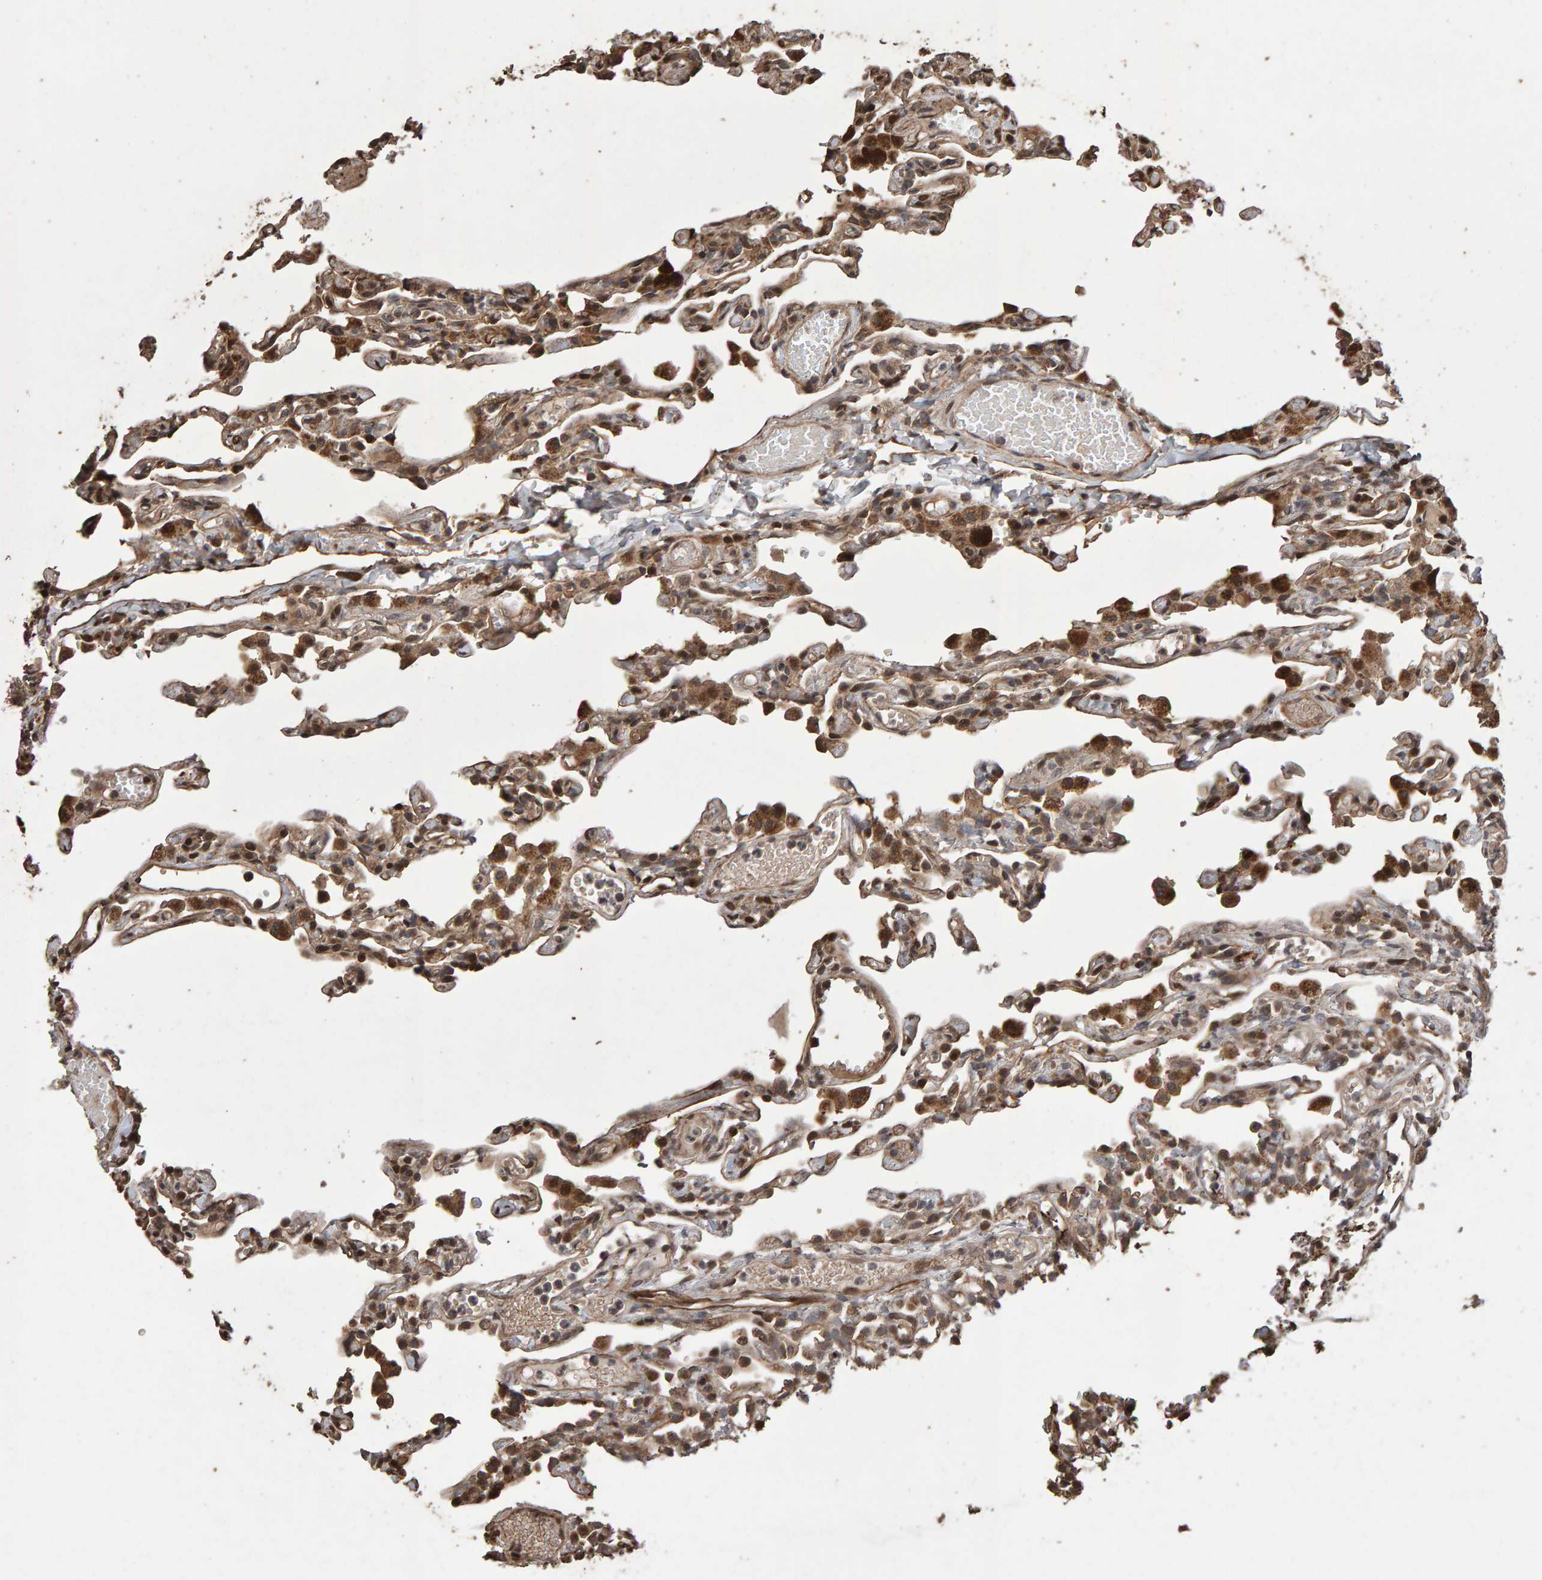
{"staining": {"intensity": "moderate", "quantity": ">75%", "location": "cytoplasmic/membranous"}, "tissue": "lung", "cell_type": "Alveolar cells", "image_type": "normal", "snomed": [{"axis": "morphology", "description": "Normal tissue, NOS"}, {"axis": "topography", "description": "Lung"}], "caption": "Alveolar cells display medium levels of moderate cytoplasmic/membranous positivity in about >75% of cells in benign lung.", "gene": "OSBP2", "patient": {"sex": "male", "age": 21}}